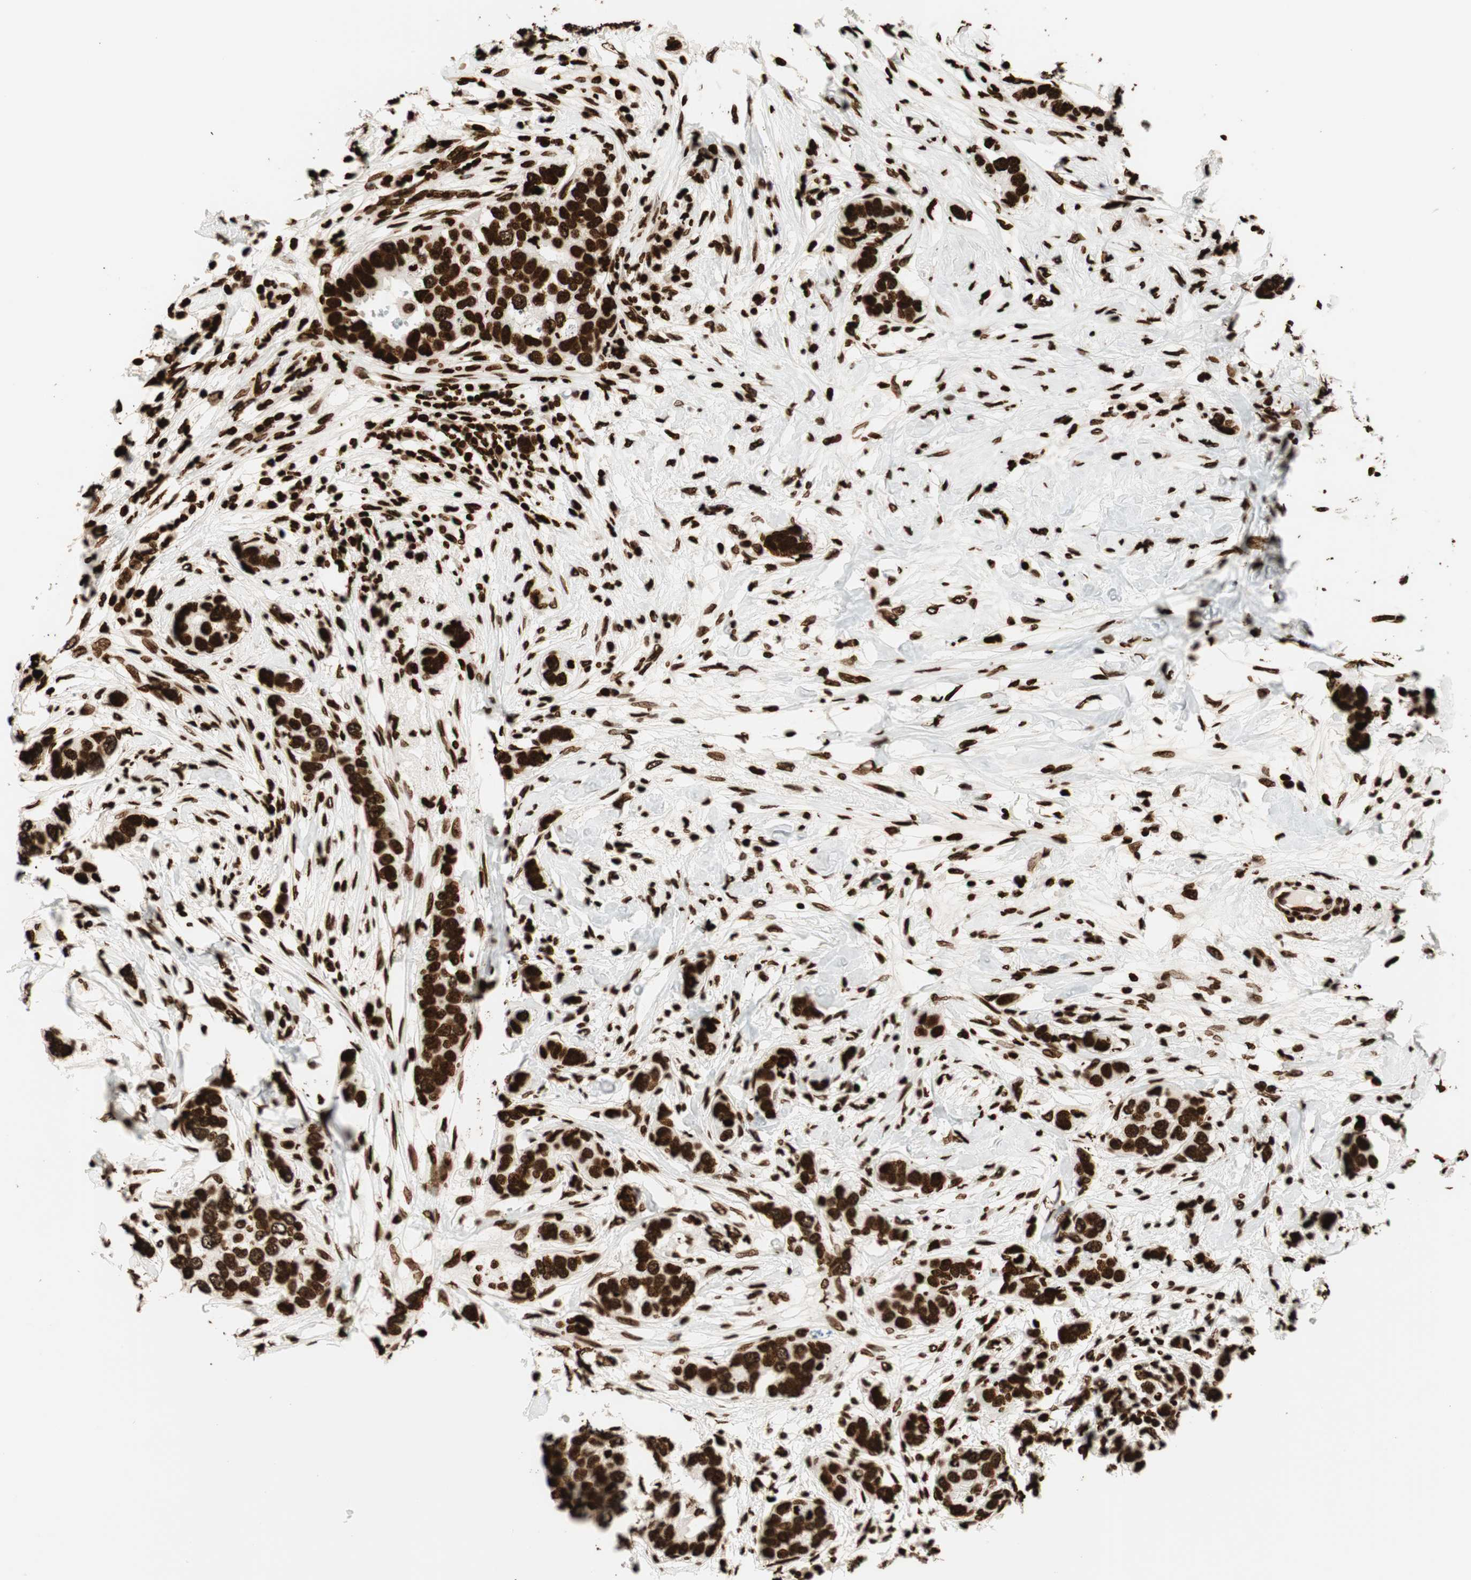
{"staining": {"intensity": "strong", "quantity": ">75%", "location": "cytoplasmic/membranous"}, "tissue": "breast cancer", "cell_type": "Tumor cells", "image_type": "cancer", "snomed": [{"axis": "morphology", "description": "Duct carcinoma"}, {"axis": "topography", "description": "Breast"}], "caption": "There is high levels of strong cytoplasmic/membranous positivity in tumor cells of breast infiltrating ductal carcinoma, as demonstrated by immunohistochemical staining (brown color).", "gene": "GLI2", "patient": {"sex": "female", "age": 50}}